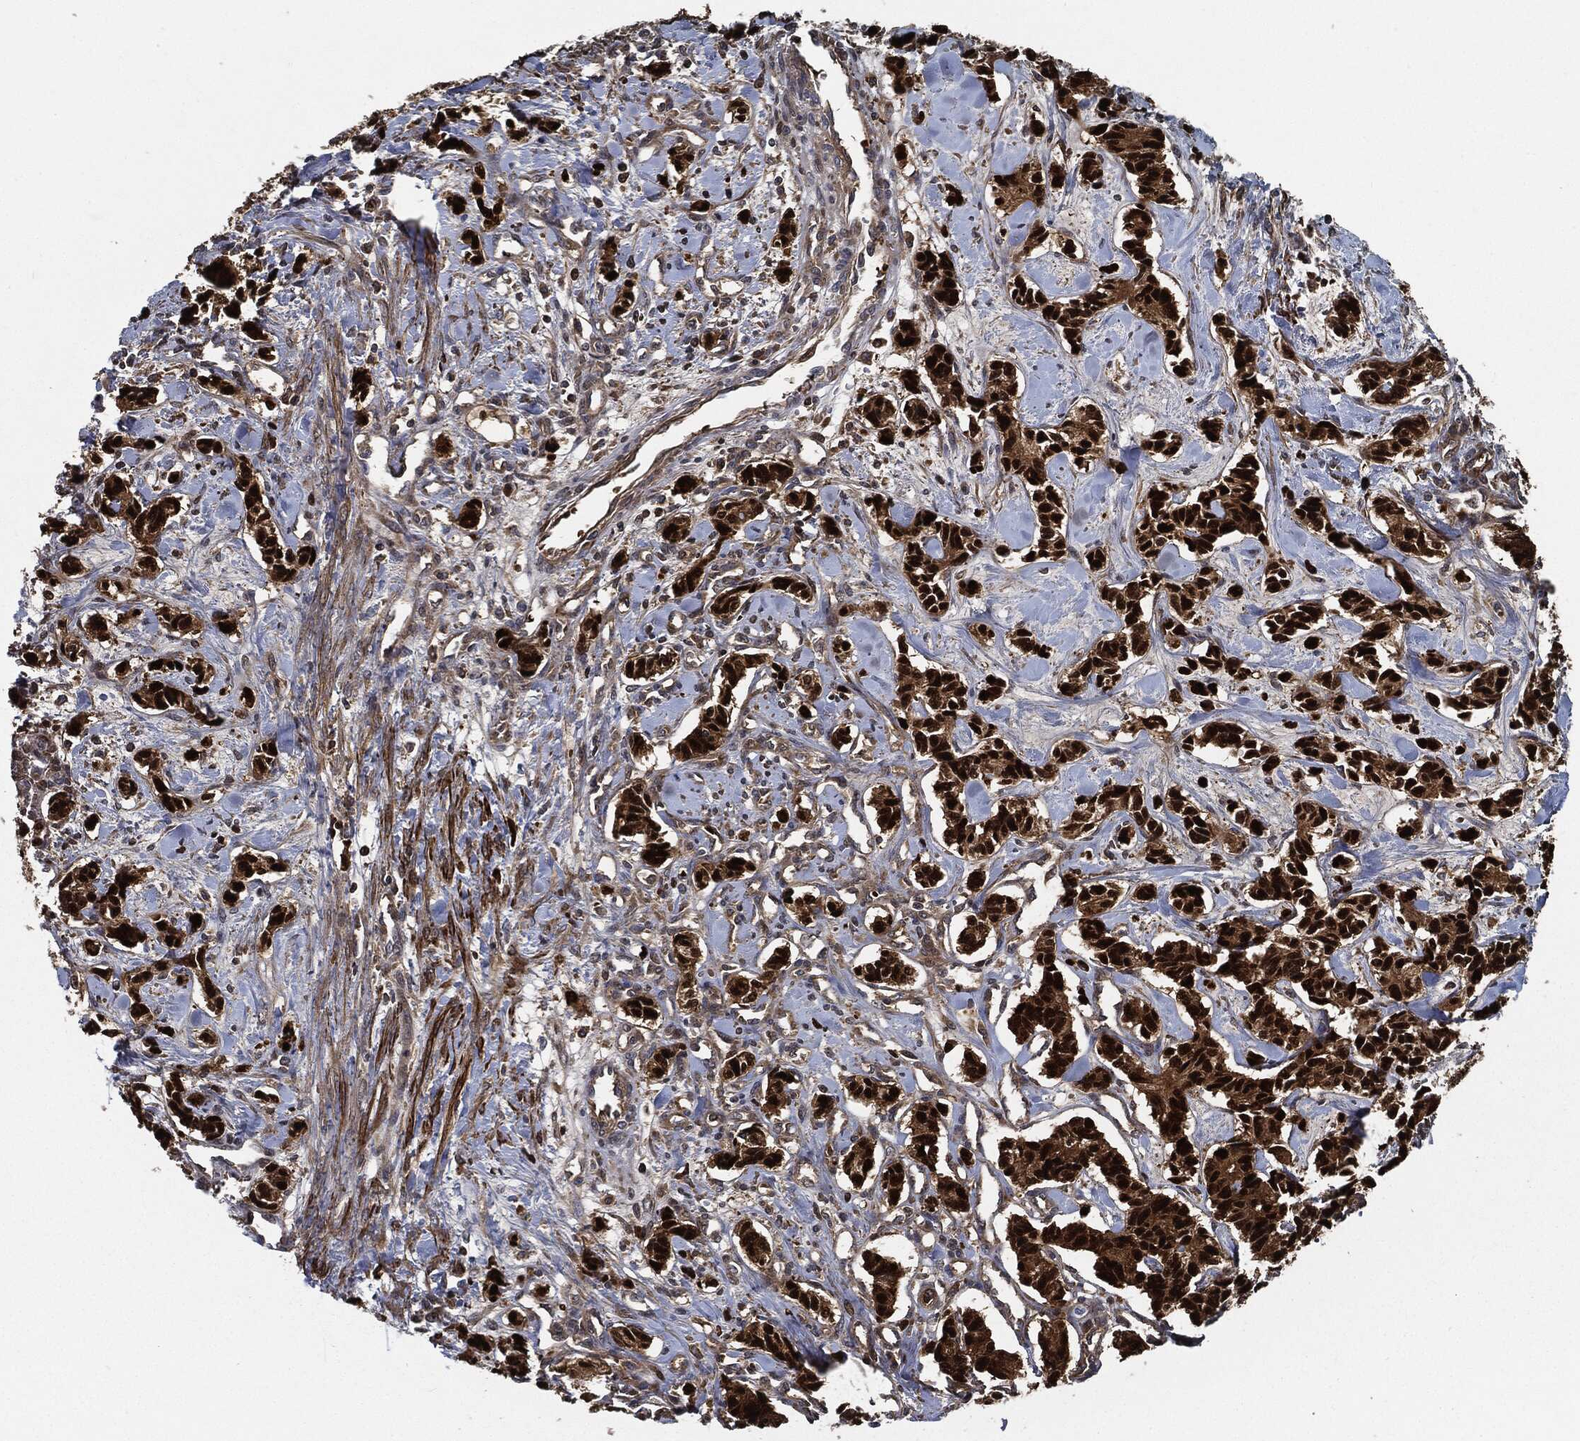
{"staining": {"intensity": "strong", "quantity": ">75%", "location": "cytoplasmic/membranous"}, "tissue": "carcinoid", "cell_type": "Tumor cells", "image_type": "cancer", "snomed": [{"axis": "morphology", "description": "Carcinoid, malignant, NOS"}, {"axis": "topography", "description": "Kidney"}], "caption": "Protein expression analysis of carcinoid (malignant) demonstrates strong cytoplasmic/membranous expression in about >75% of tumor cells.", "gene": "PRDX2", "patient": {"sex": "female", "age": 41}}